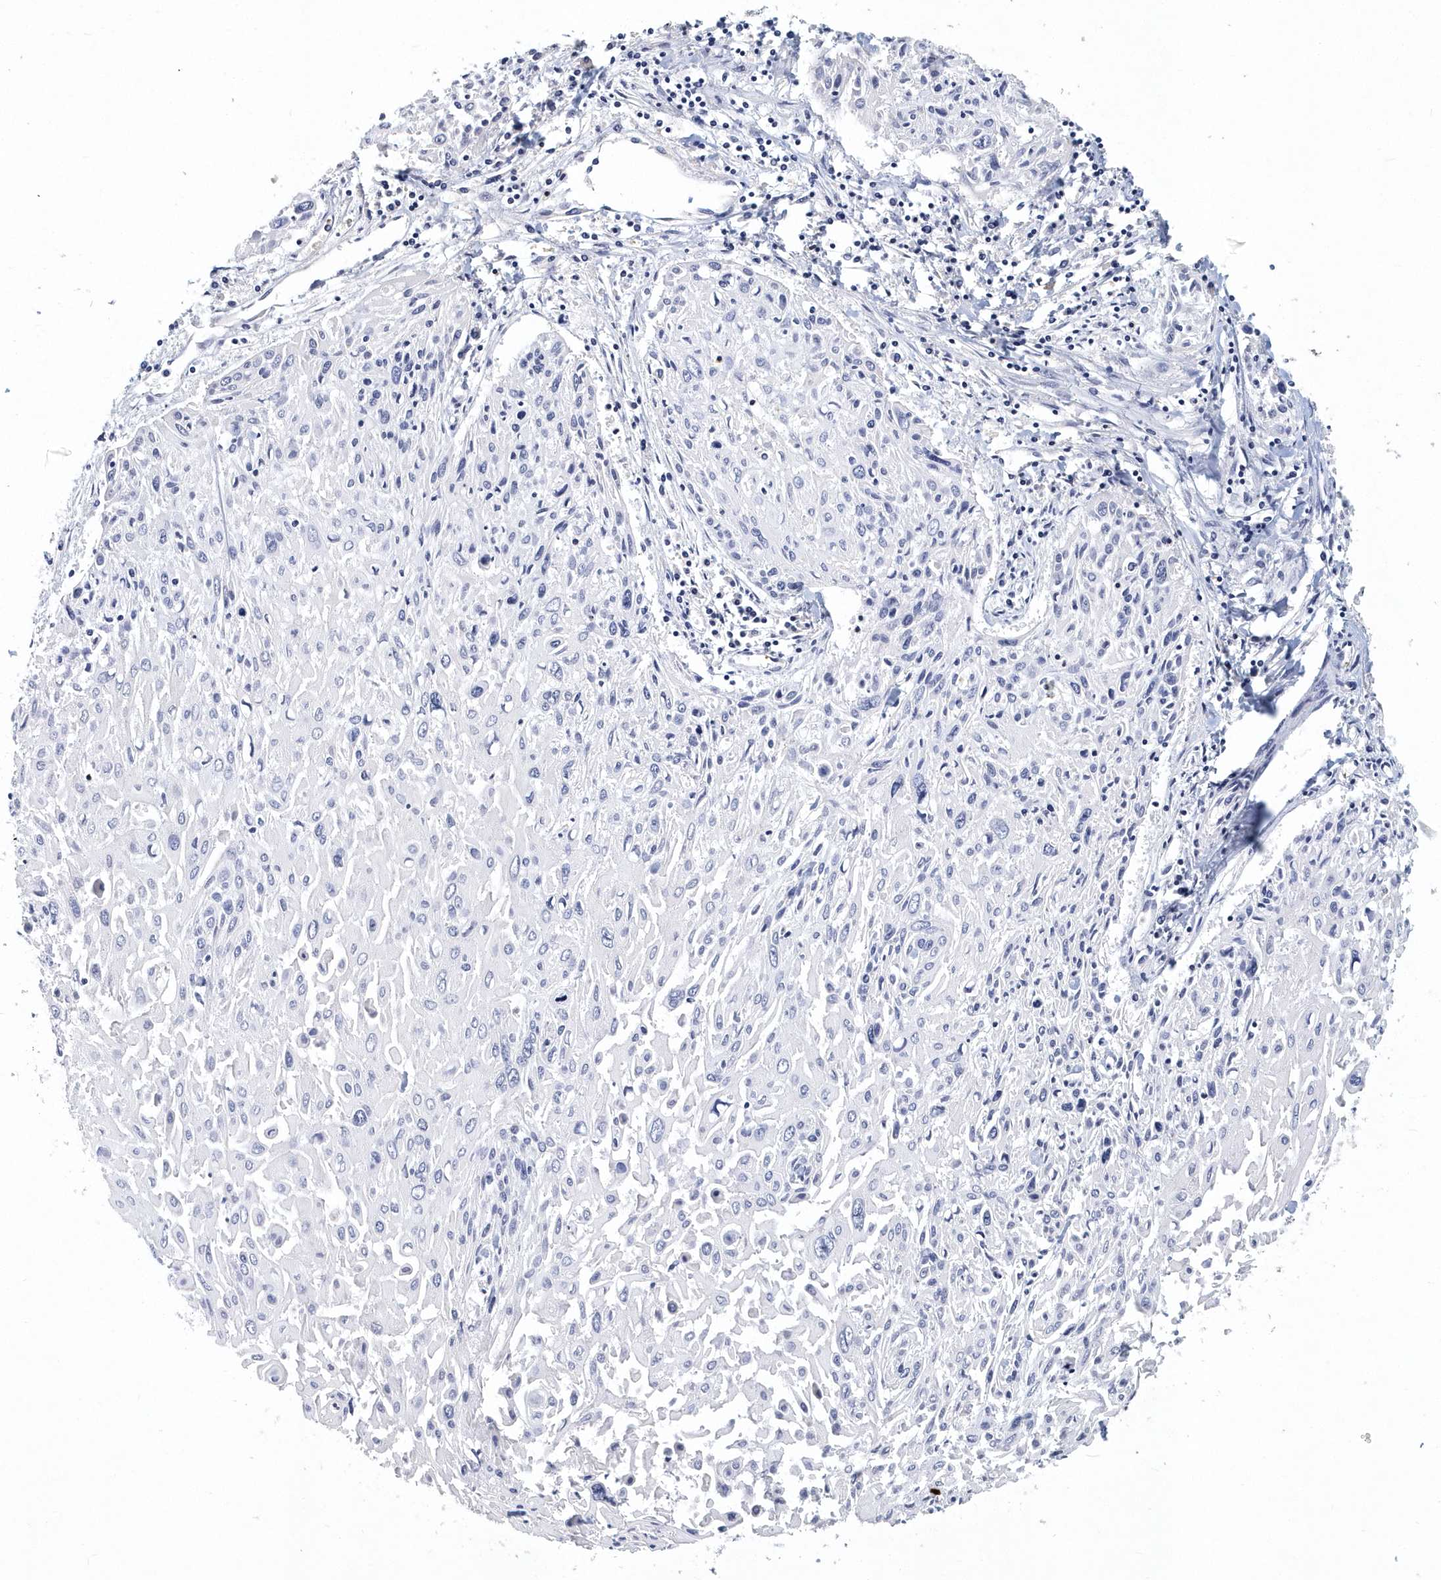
{"staining": {"intensity": "negative", "quantity": "none", "location": "none"}, "tissue": "cervical cancer", "cell_type": "Tumor cells", "image_type": "cancer", "snomed": [{"axis": "morphology", "description": "Squamous cell carcinoma, NOS"}, {"axis": "topography", "description": "Cervix"}], "caption": "Squamous cell carcinoma (cervical) stained for a protein using immunohistochemistry displays no staining tumor cells.", "gene": "ITGA2B", "patient": {"sex": "female", "age": 51}}